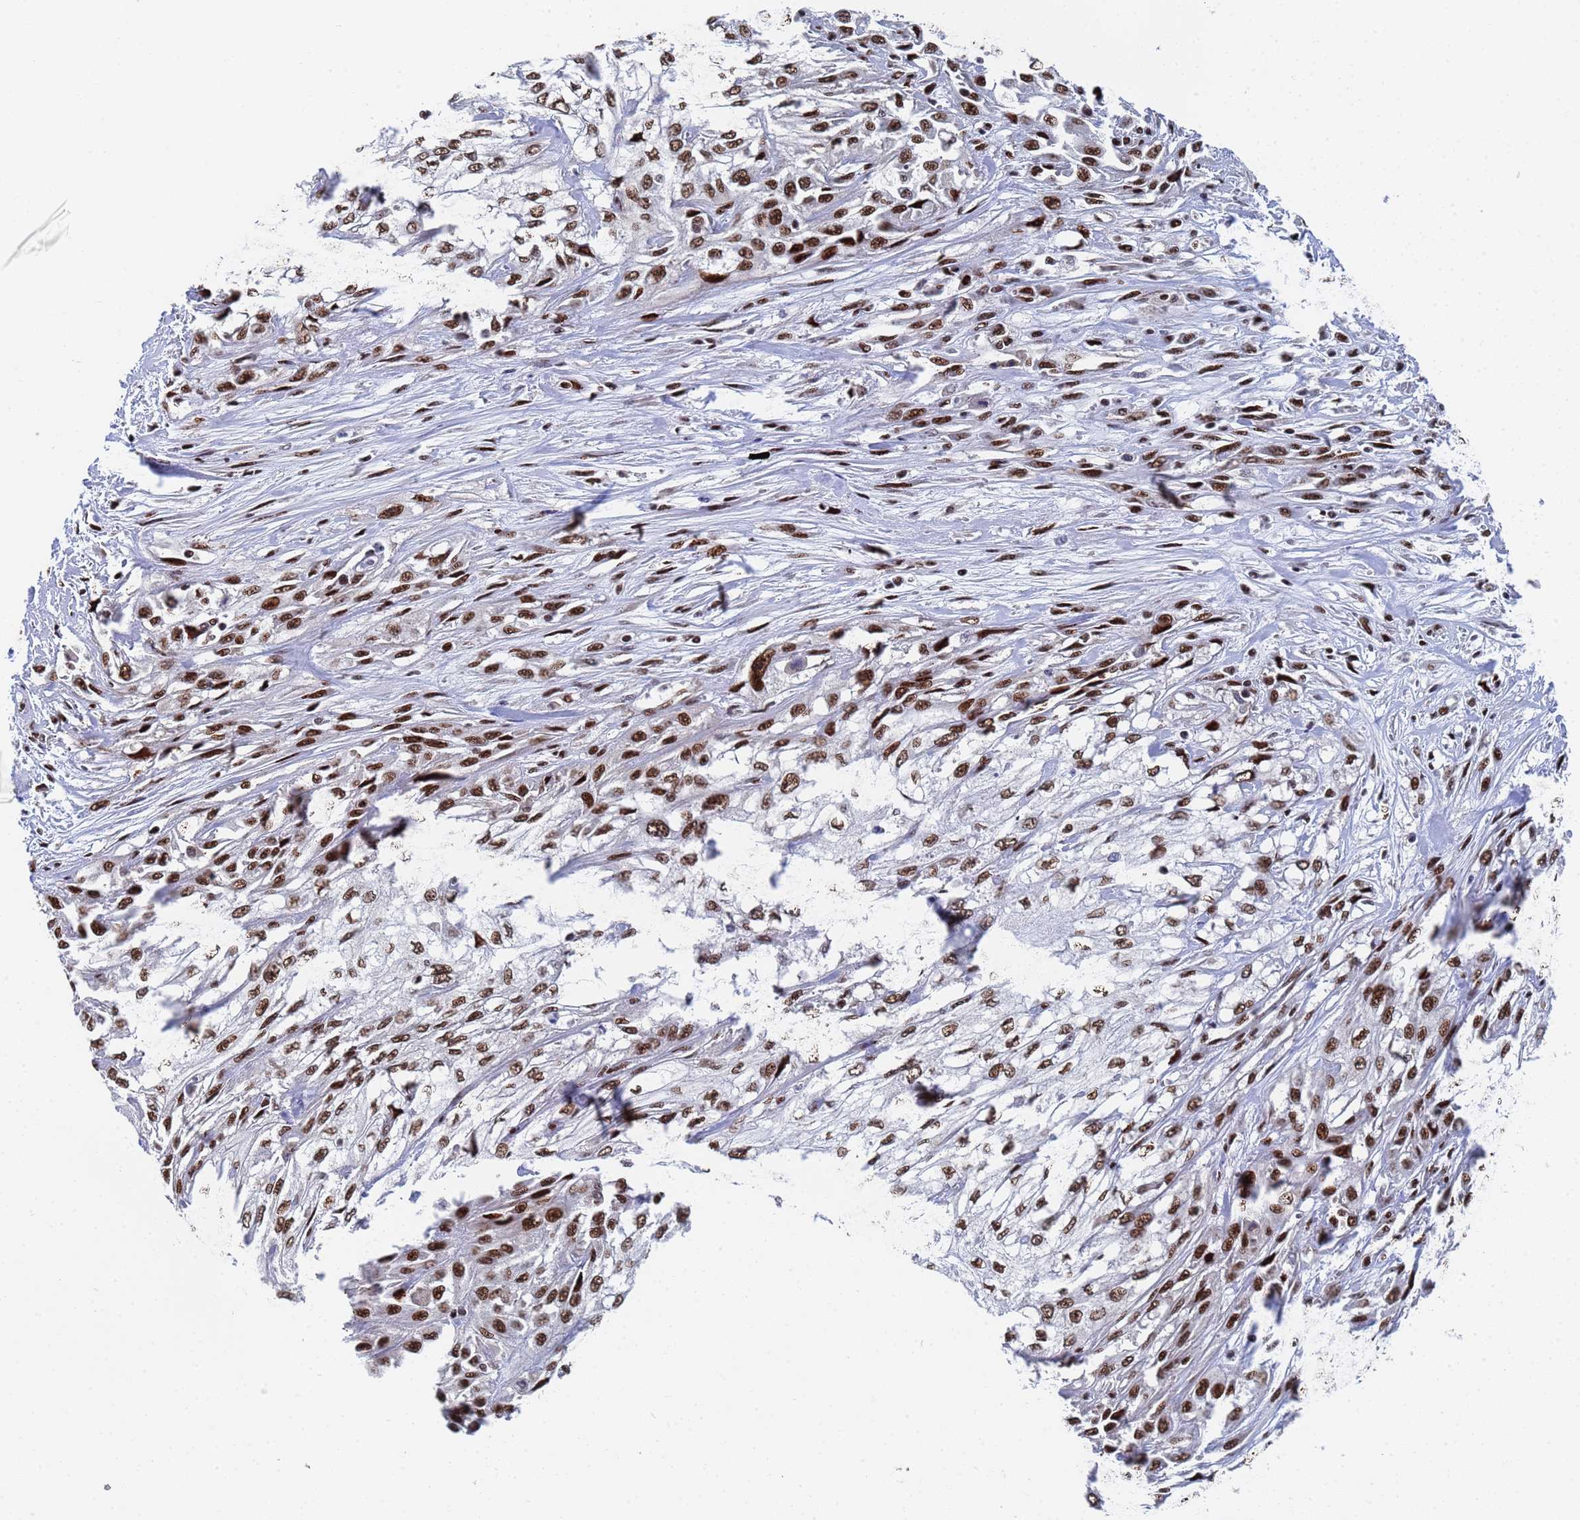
{"staining": {"intensity": "moderate", "quantity": ">75%", "location": "nuclear"}, "tissue": "skin cancer", "cell_type": "Tumor cells", "image_type": "cancer", "snomed": [{"axis": "morphology", "description": "Squamous cell carcinoma, NOS"}, {"axis": "morphology", "description": "Squamous cell carcinoma, metastatic, NOS"}, {"axis": "topography", "description": "Skin"}, {"axis": "topography", "description": "Lymph node"}], "caption": "Protein staining reveals moderate nuclear staining in about >75% of tumor cells in skin cancer (squamous cell carcinoma).", "gene": "AP5Z1", "patient": {"sex": "male", "age": 75}}